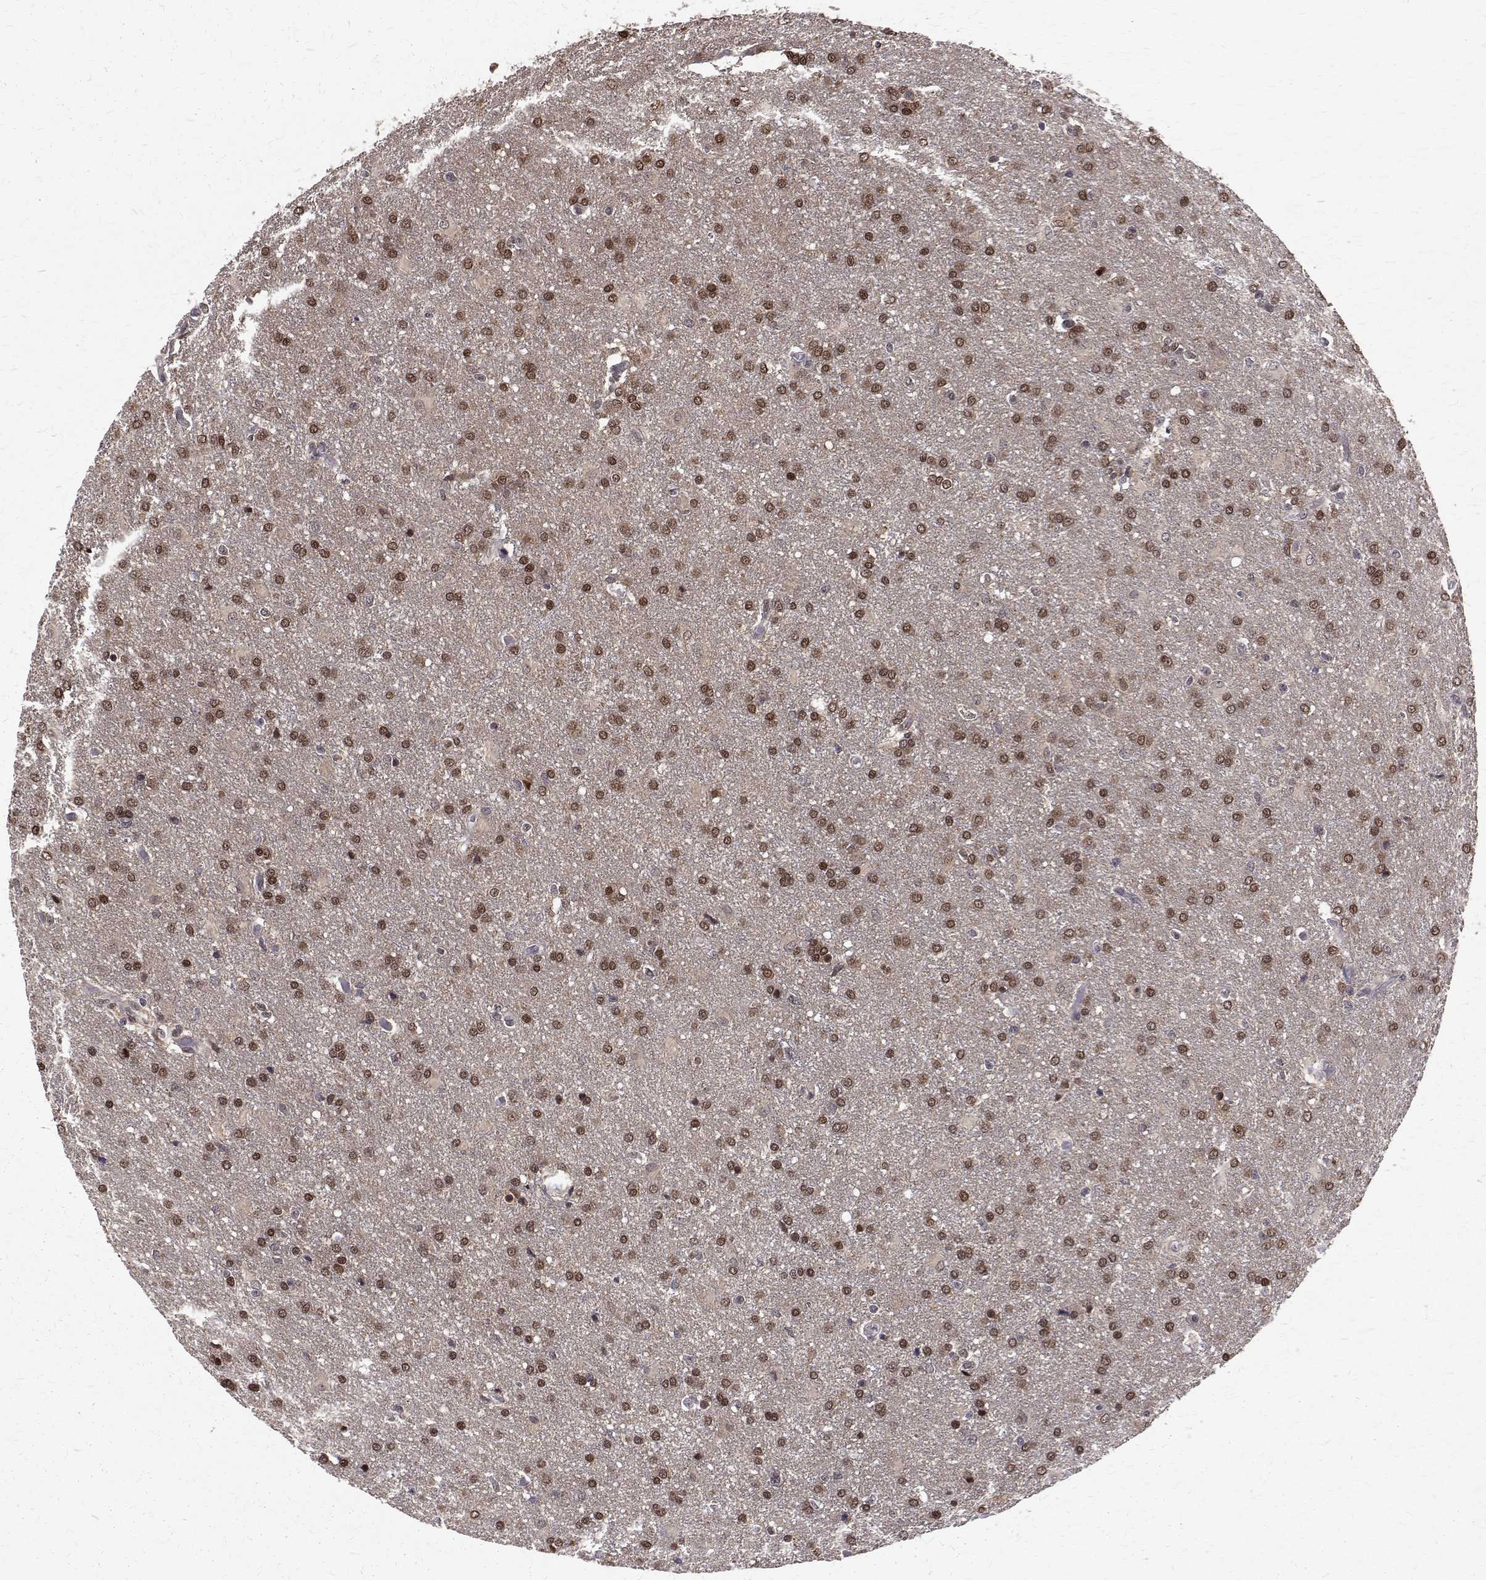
{"staining": {"intensity": "moderate", "quantity": ">75%", "location": "nuclear"}, "tissue": "glioma", "cell_type": "Tumor cells", "image_type": "cancer", "snomed": [{"axis": "morphology", "description": "Glioma, malignant, High grade"}, {"axis": "topography", "description": "Brain"}], "caption": "Protein expression analysis of glioma displays moderate nuclear positivity in about >75% of tumor cells.", "gene": "NIF3L1", "patient": {"sex": "male", "age": 68}}